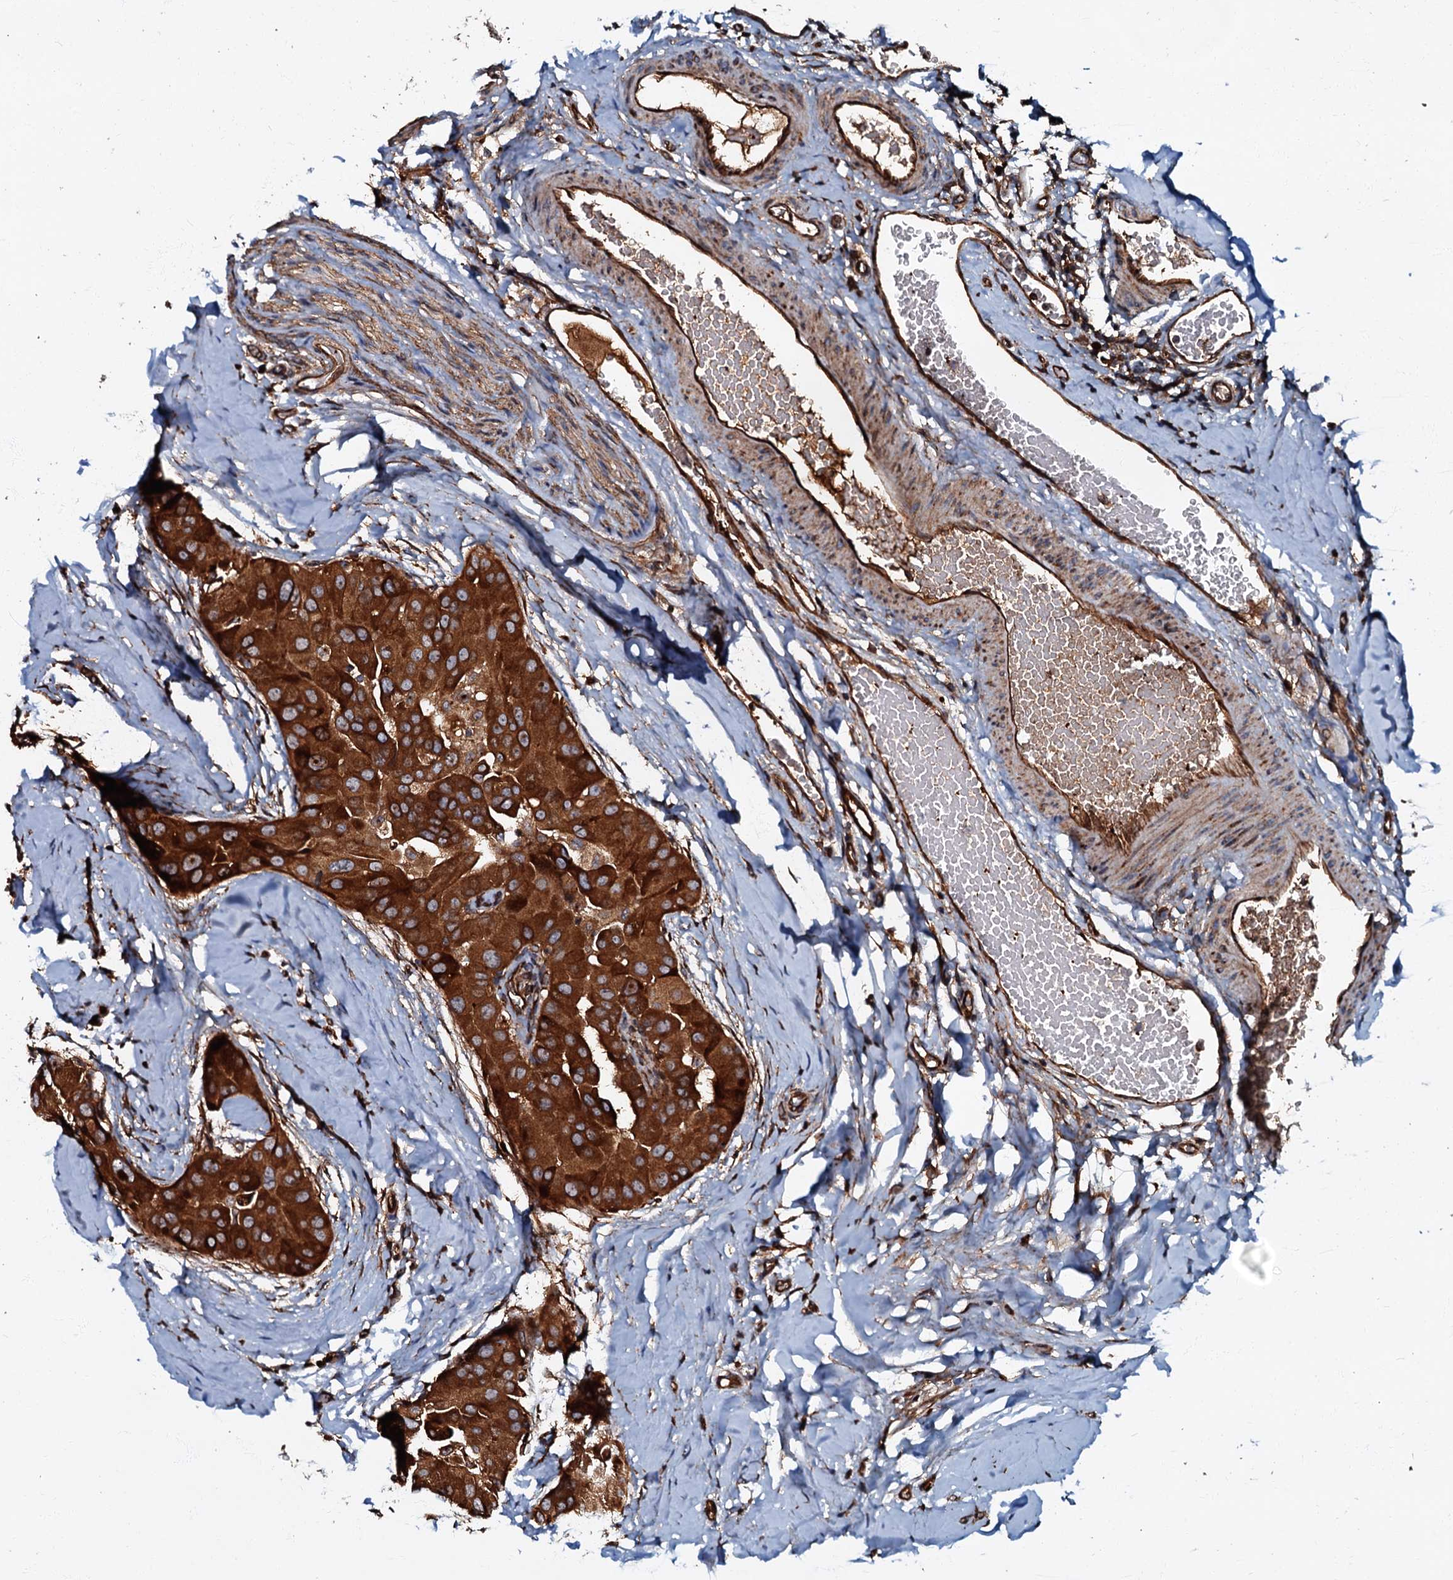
{"staining": {"intensity": "strong", "quantity": ">75%", "location": "cytoplasmic/membranous"}, "tissue": "thyroid cancer", "cell_type": "Tumor cells", "image_type": "cancer", "snomed": [{"axis": "morphology", "description": "Papillary adenocarcinoma, NOS"}, {"axis": "topography", "description": "Thyroid gland"}], "caption": "Tumor cells reveal strong cytoplasmic/membranous staining in about >75% of cells in papillary adenocarcinoma (thyroid). Using DAB (3,3'-diaminobenzidine) (brown) and hematoxylin (blue) stains, captured at high magnification using brightfield microscopy.", "gene": "BLOC1S6", "patient": {"sex": "male", "age": 33}}